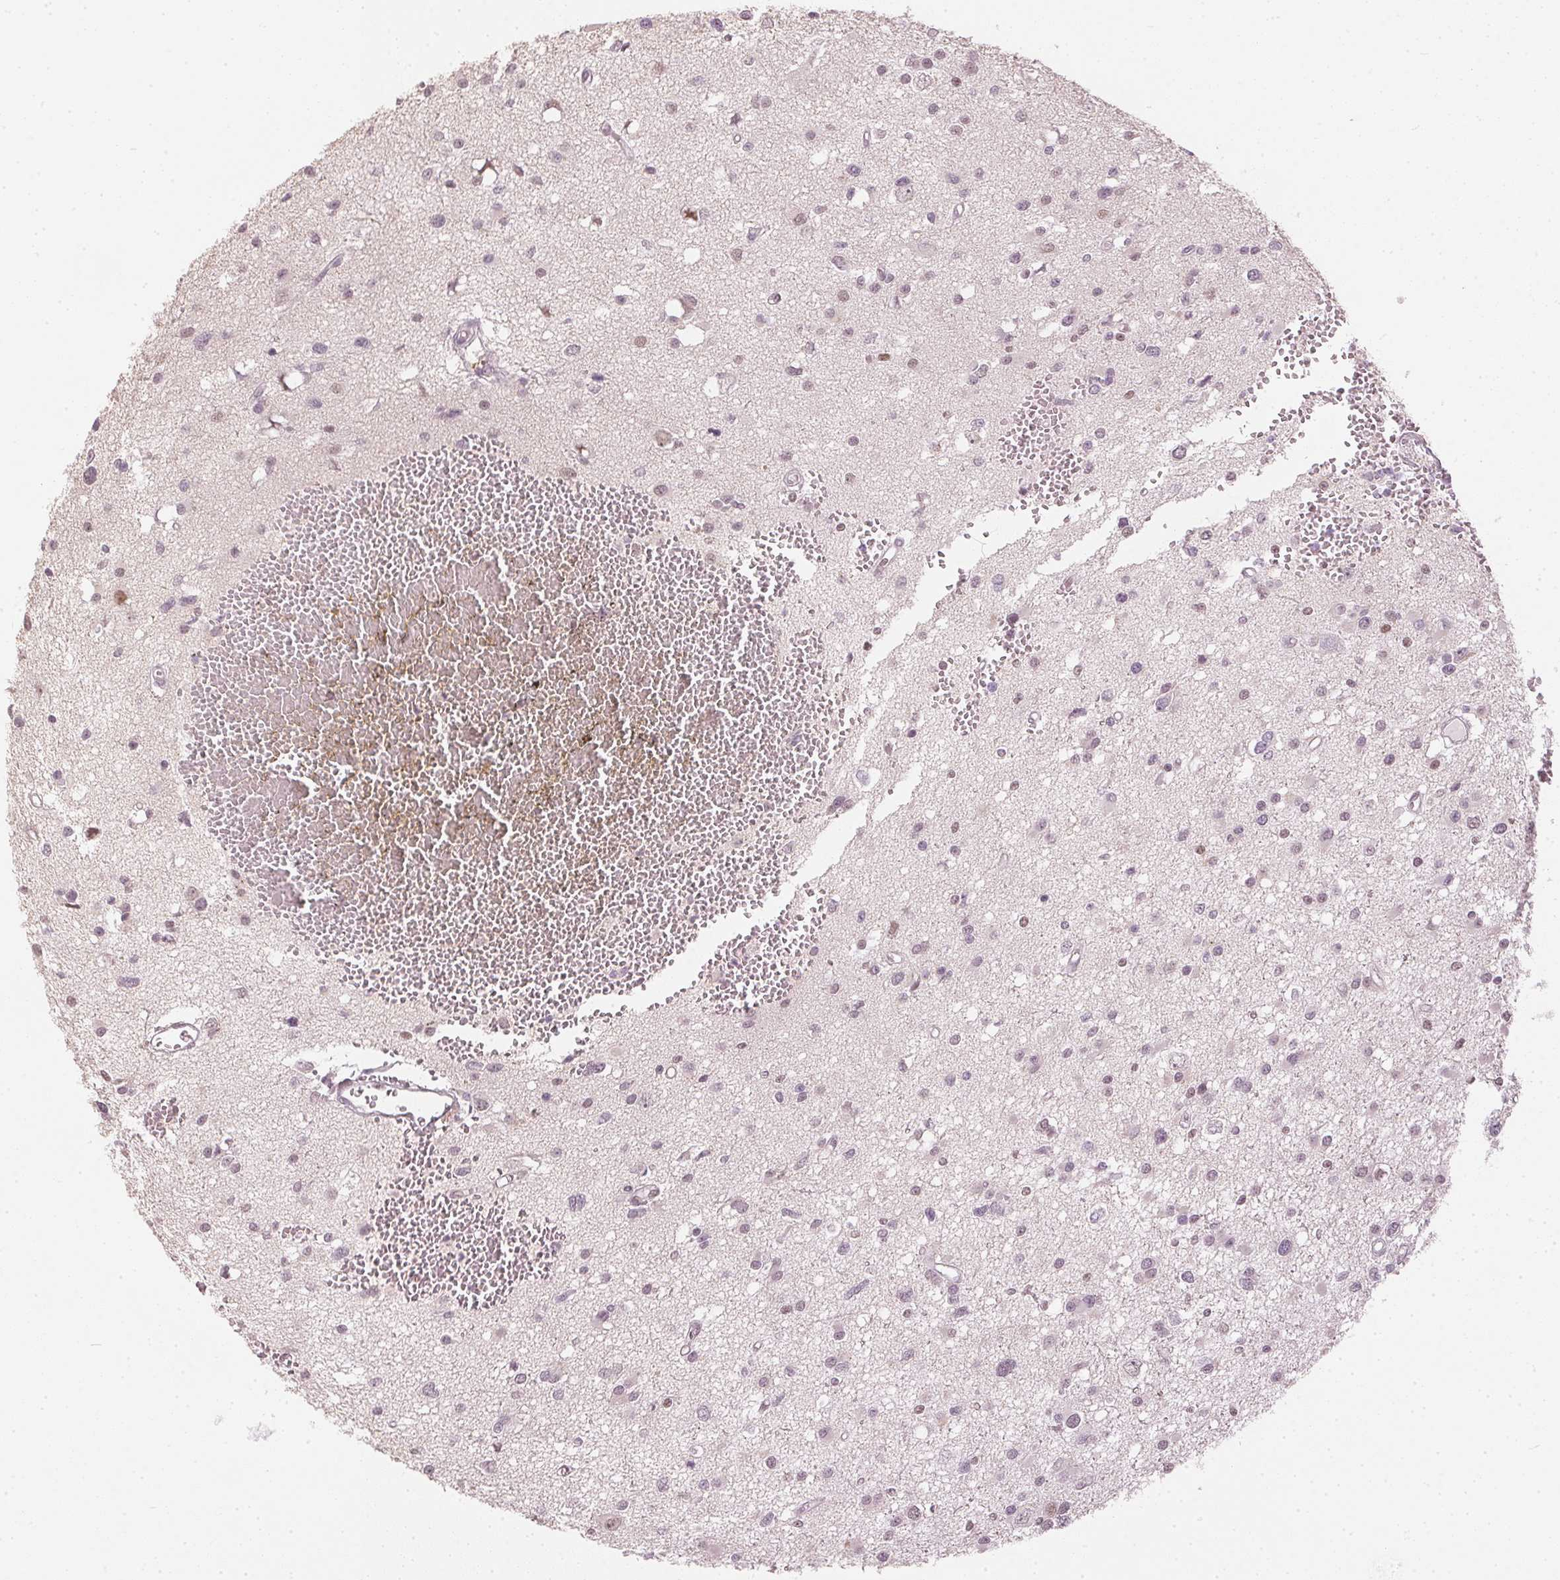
{"staining": {"intensity": "negative", "quantity": "none", "location": "none"}, "tissue": "glioma", "cell_type": "Tumor cells", "image_type": "cancer", "snomed": [{"axis": "morphology", "description": "Glioma, malignant, High grade"}, {"axis": "topography", "description": "Brain"}], "caption": "Immunohistochemical staining of human glioma reveals no significant positivity in tumor cells.", "gene": "SLC39A3", "patient": {"sex": "male", "age": 54}}